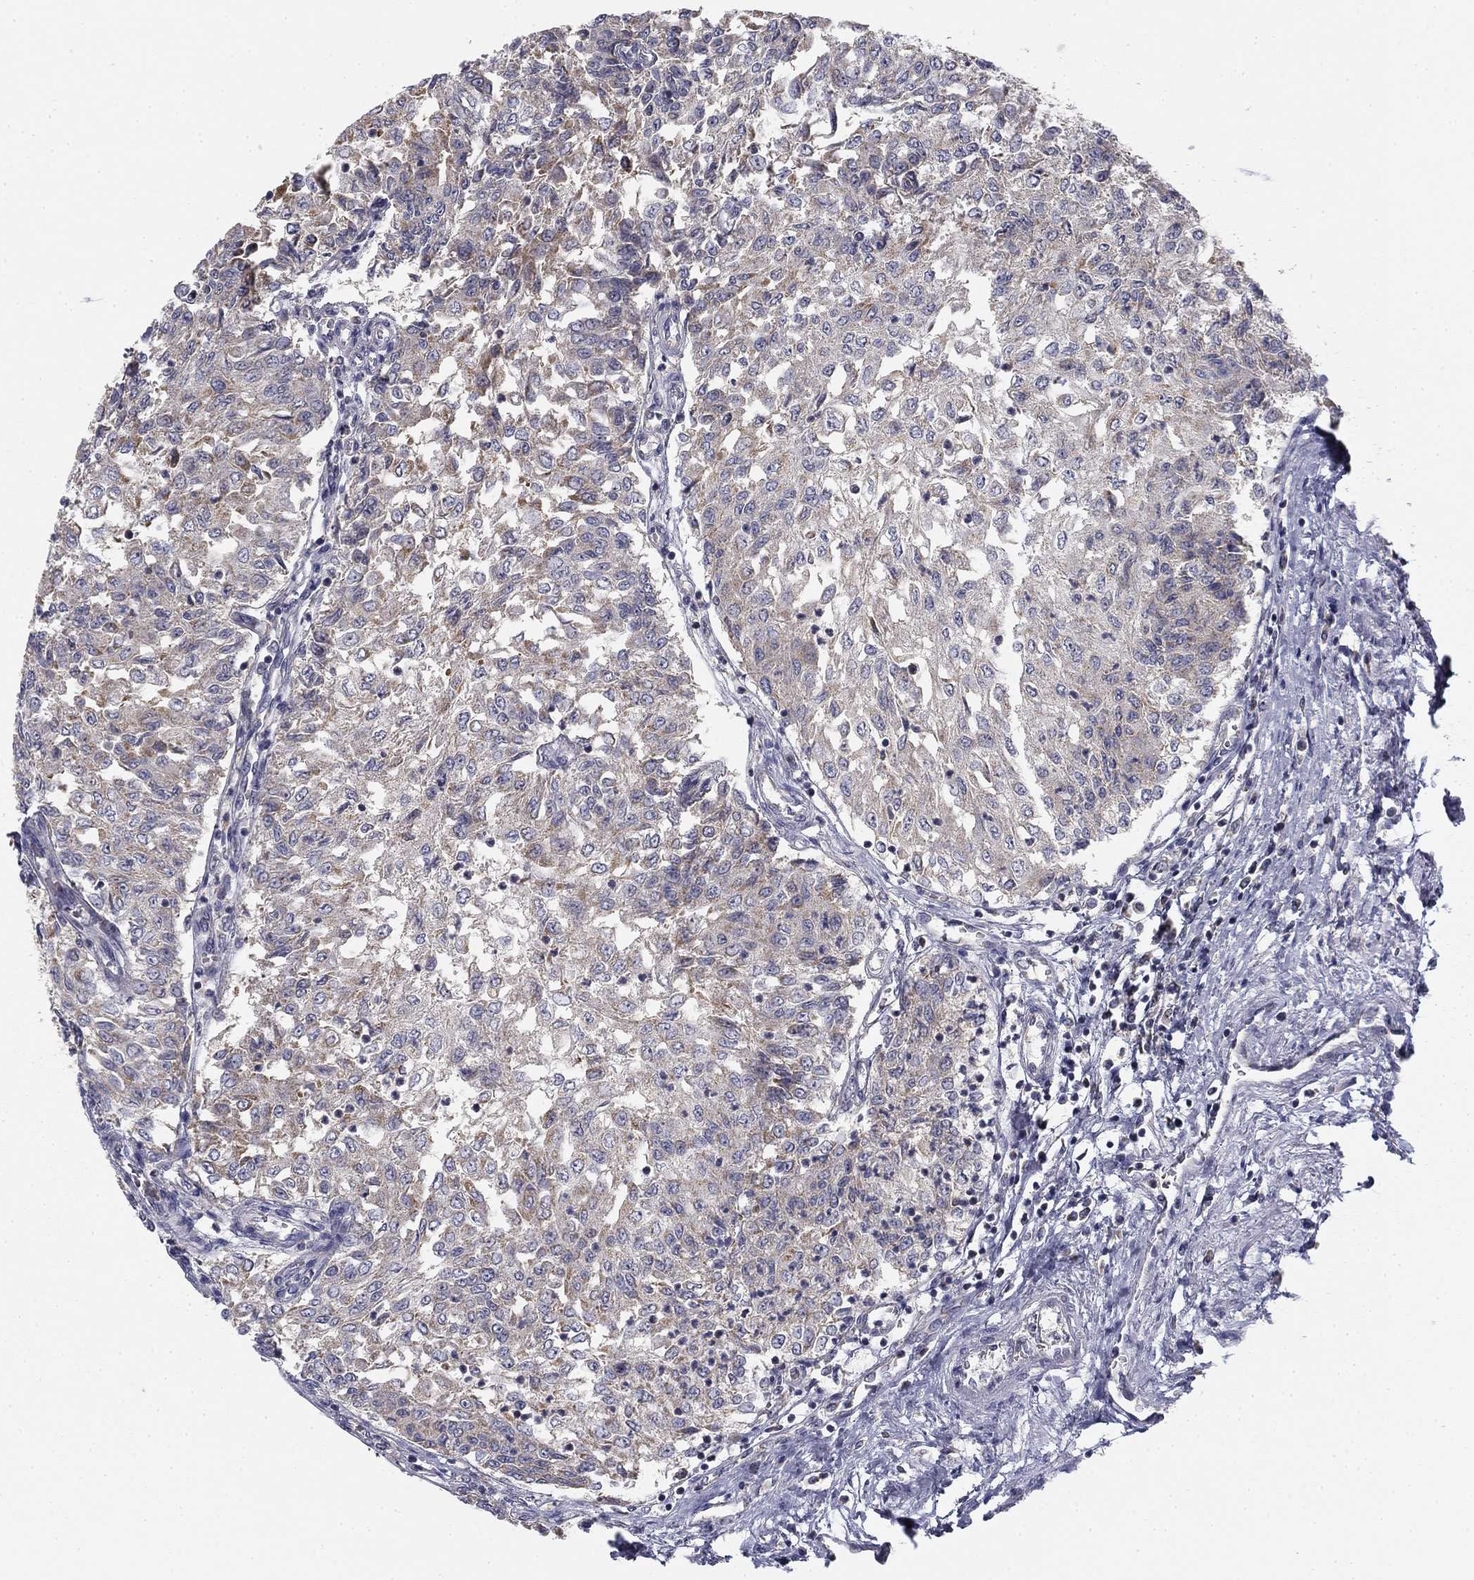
{"staining": {"intensity": "moderate", "quantity": "<25%", "location": "cytoplasmic/membranous"}, "tissue": "urothelial cancer", "cell_type": "Tumor cells", "image_type": "cancer", "snomed": [{"axis": "morphology", "description": "Urothelial carcinoma, Low grade"}, {"axis": "topography", "description": "Urinary bladder"}], "caption": "The photomicrograph displays immunohistochemical staining of urothelial cancer. There is moderate cytoplasmic/membranous positivity is identified in about <25% of tumor cells.", "gene": "SLC2A9", "patient": {"sex": "male", "age": 78}}